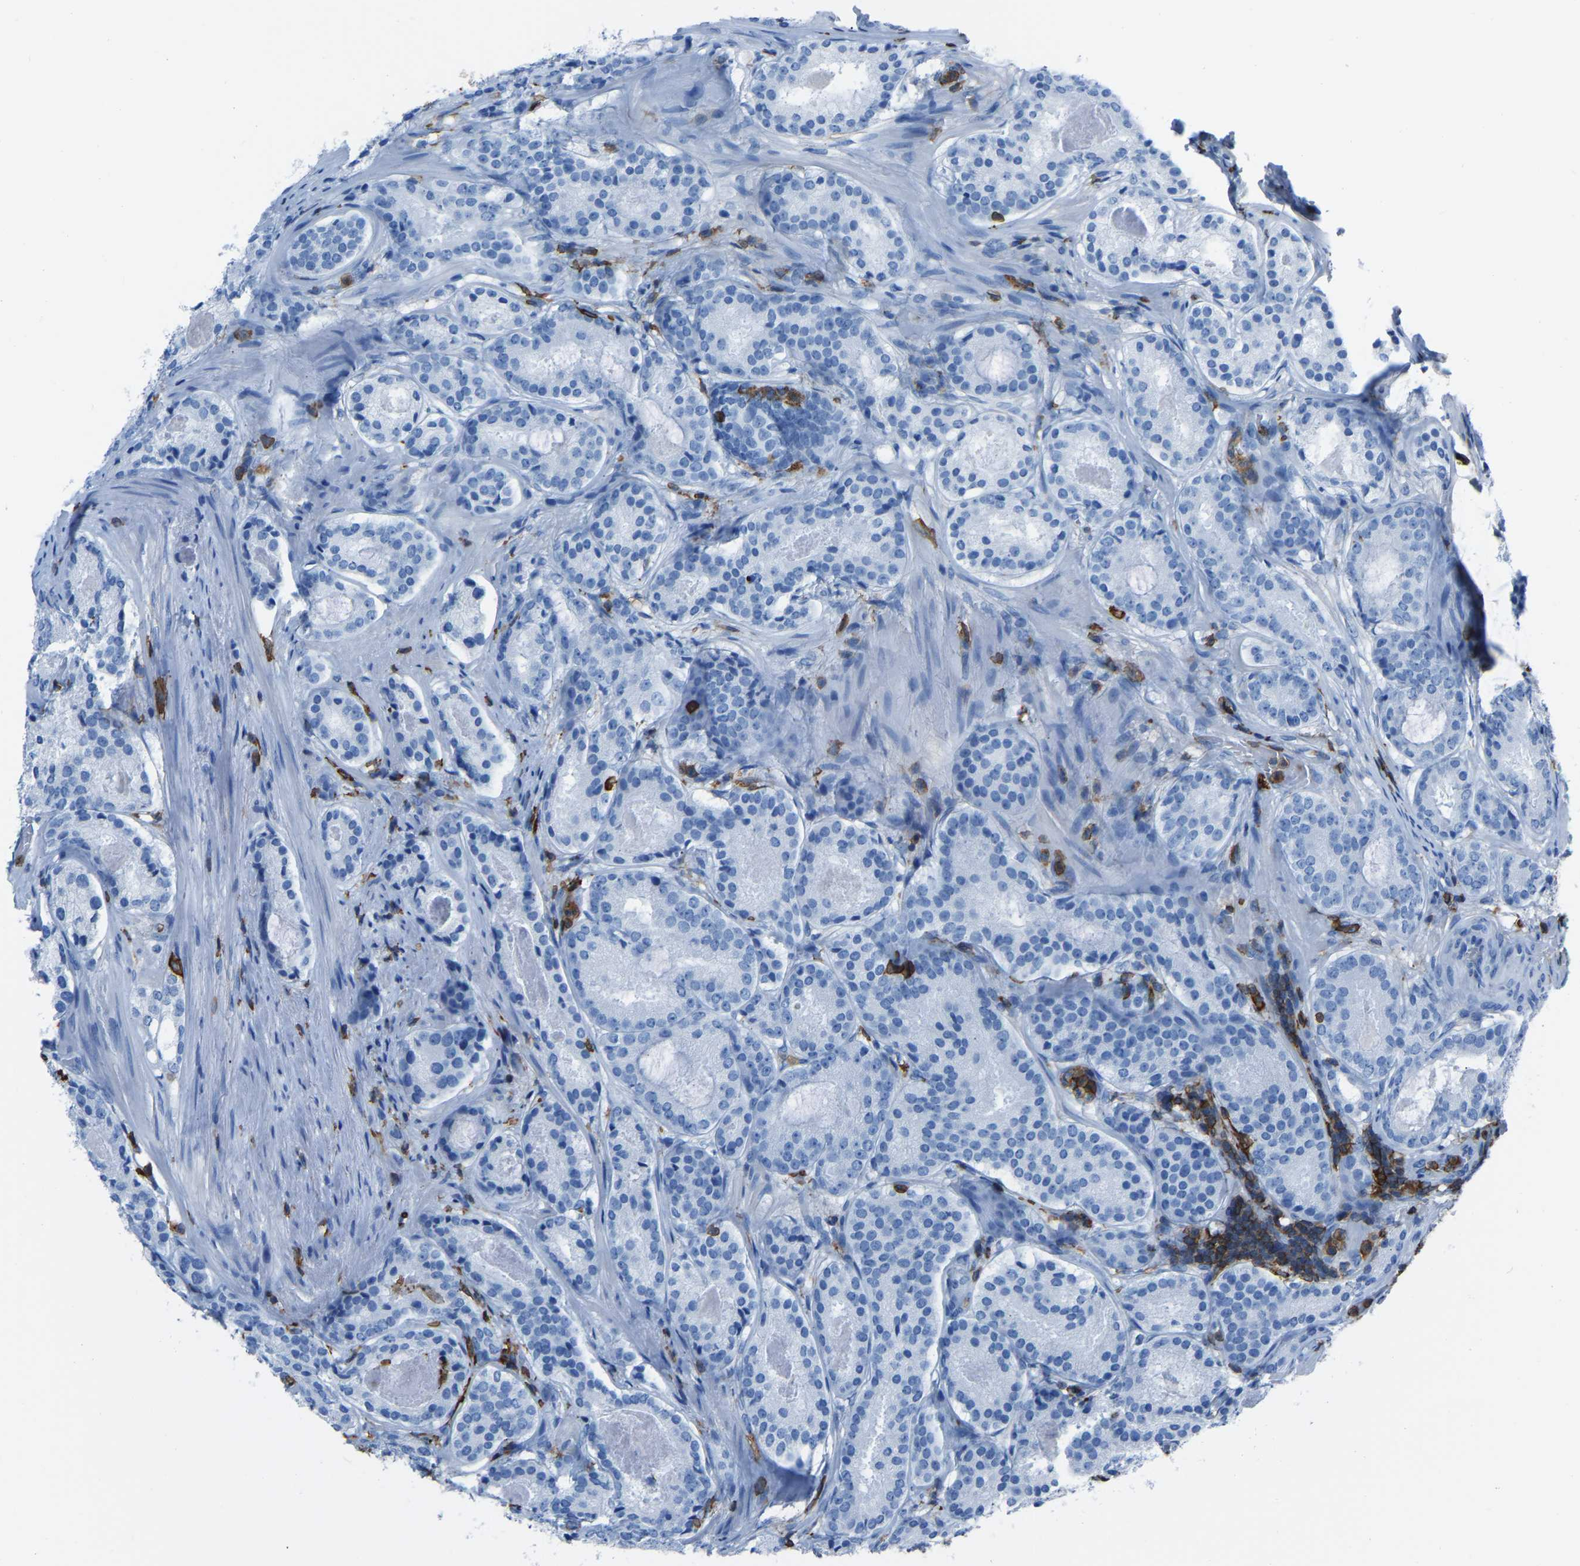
{"staining": {"intensity": "negative", "quantity": "none", "location": "none"}, "tissue": "prostate cancer", "cell_type": "Tumor cells", "image_type": "cancer", "snomed": [{"axis": "morphology", "description": "Adenocarcinoma, Low grade"}, {"axis": "topography", "description": "Prostate"}], "caption": "Tumor cells show no significant positivity in prostate low-grade adenocarcinoma.", "gene": "LSP1", "patient": {"sex": "male", "age": 69}}